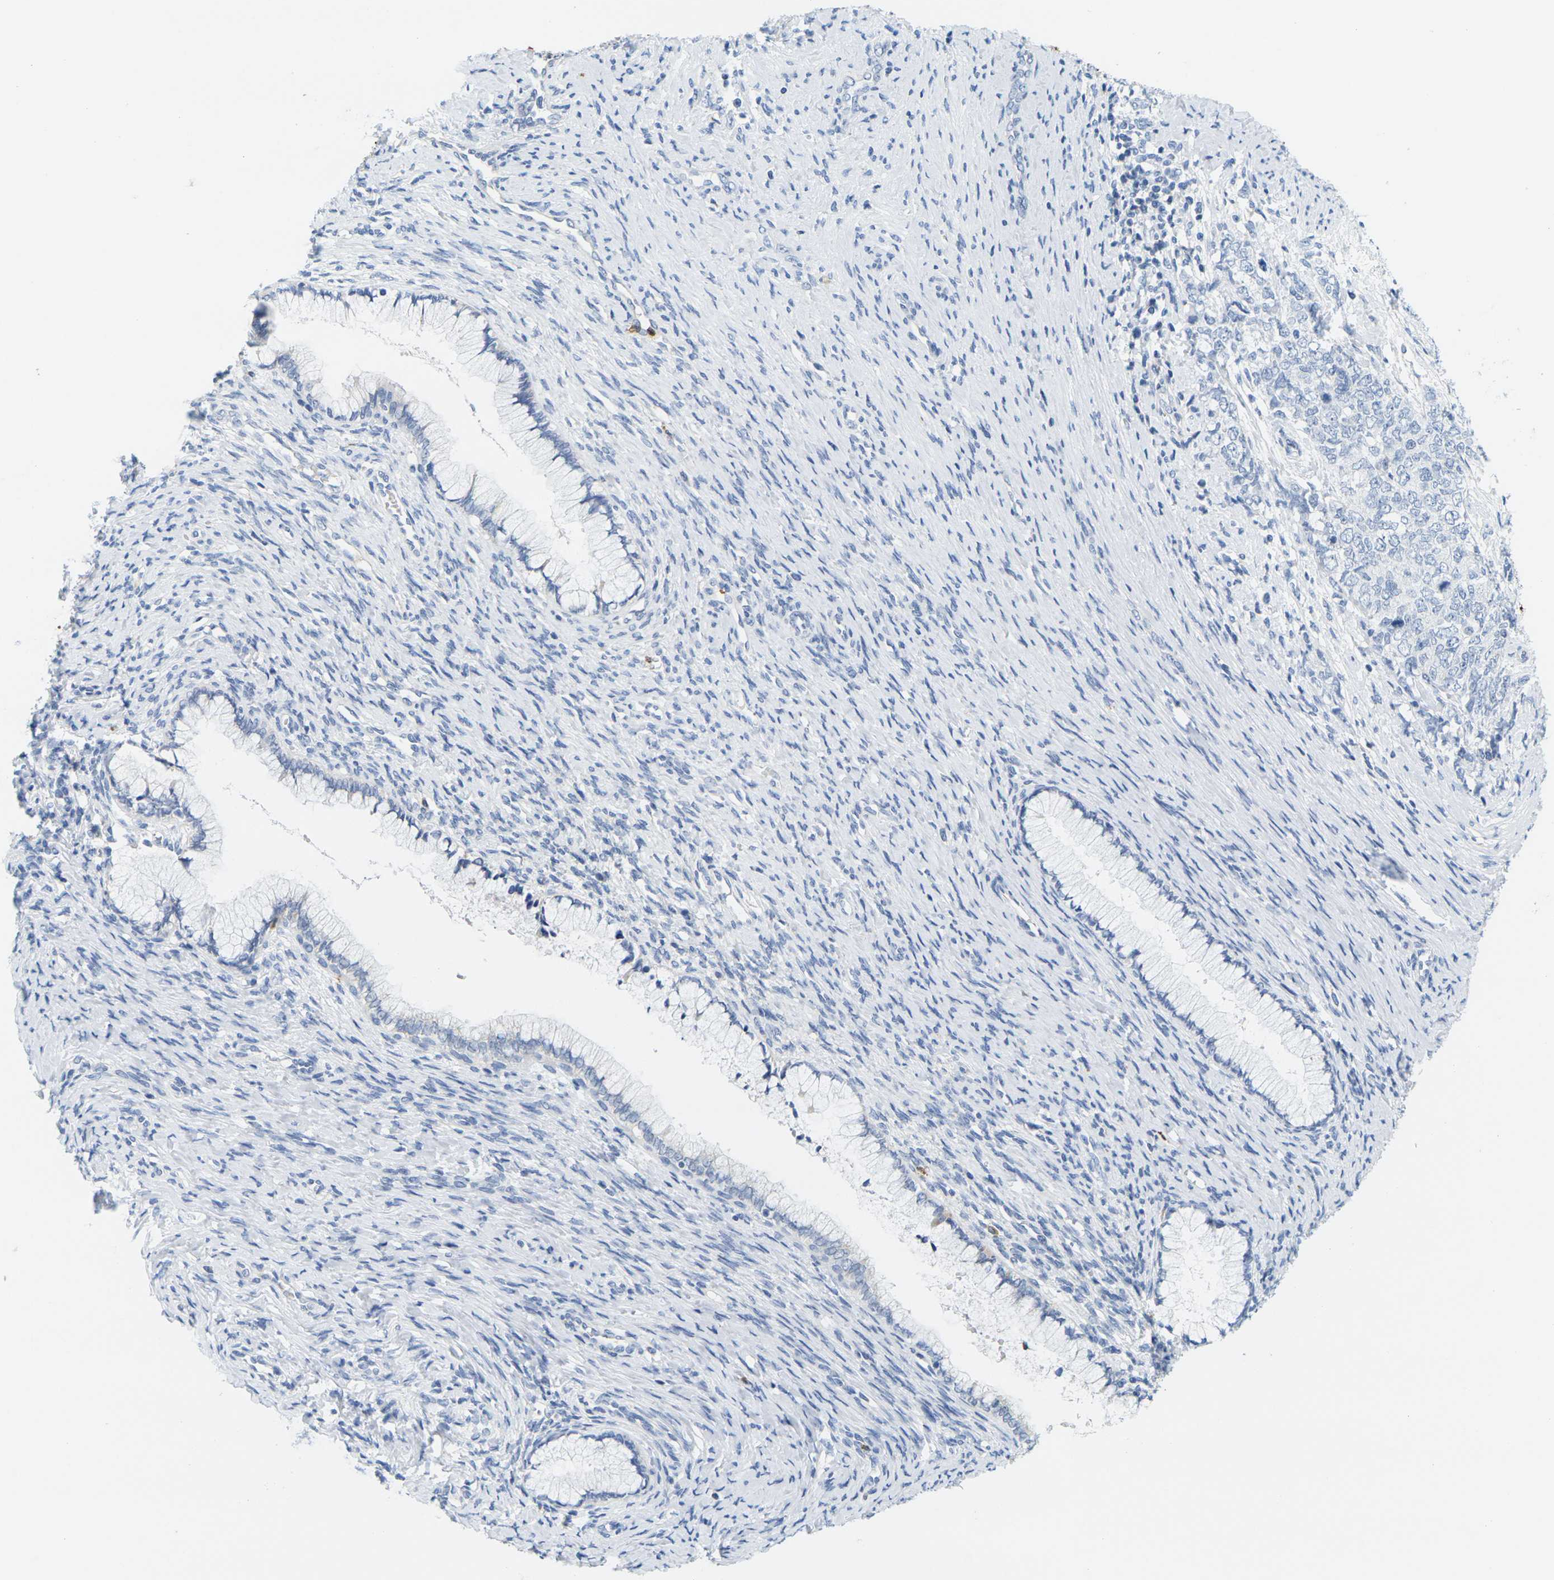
{"staining": {"intensity": "negative", "quantity": "none", "location": "none"}, "tissue": "cervical cancer", "cell_type": "Tumor cells", "image_type": "cancer", "snomed": [{"axis": "morphology", "description": "Squamous cell carcinoma, NOS"}, {"axis": "topography", "description": "Cervix"}], "caption": "This is an immunohistochemistry image of cervical cancer. There is no staining in tumor cells.", "gene": "KLK5", "patient": {"sex": "female", "age": 63}}